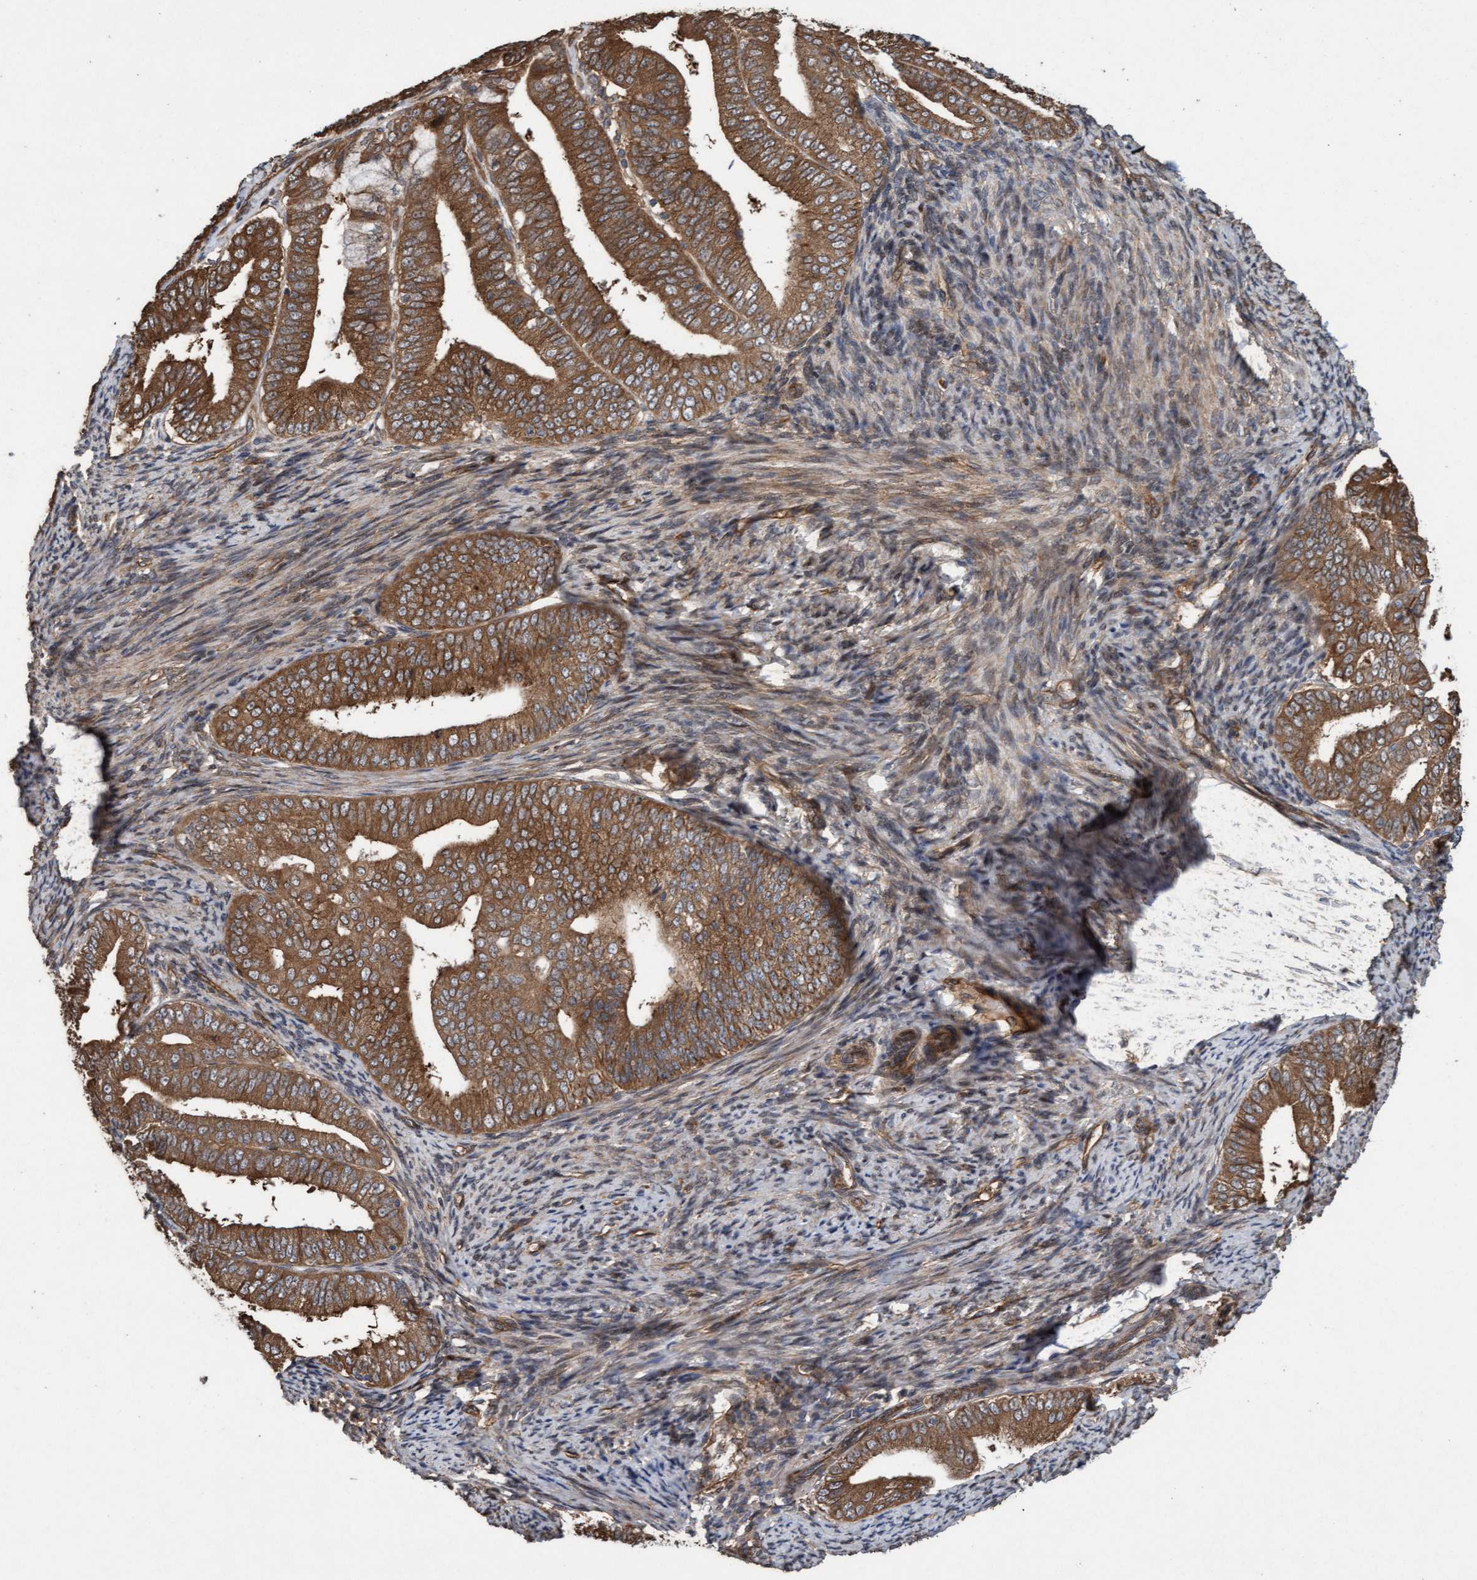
{"staining": {"intensity": "strong", "quantity": ">75%", "location": "cytoplasmic/membranous,nuclear"}, "tissue": "endometrial cancer", "cell_type": "Tumor cells", "image_type": "cancer", "snomed": [{"axis": "morphology", "description": "Adenocarcinoma, NOS"}, {"axis": "topography", "description": "Endometrium"}], "caption": "A high amount of strong cytoplasmic/membranous and nuclear staining is seen in approximately >75% of tumor cells in endometrial adenocarcinoma tissue. The protein of interest is shown in brown color, while the nuclei are stained blue.", "gene": "CDC42EP4", "patient": {"sex": "female", "age": 63}}